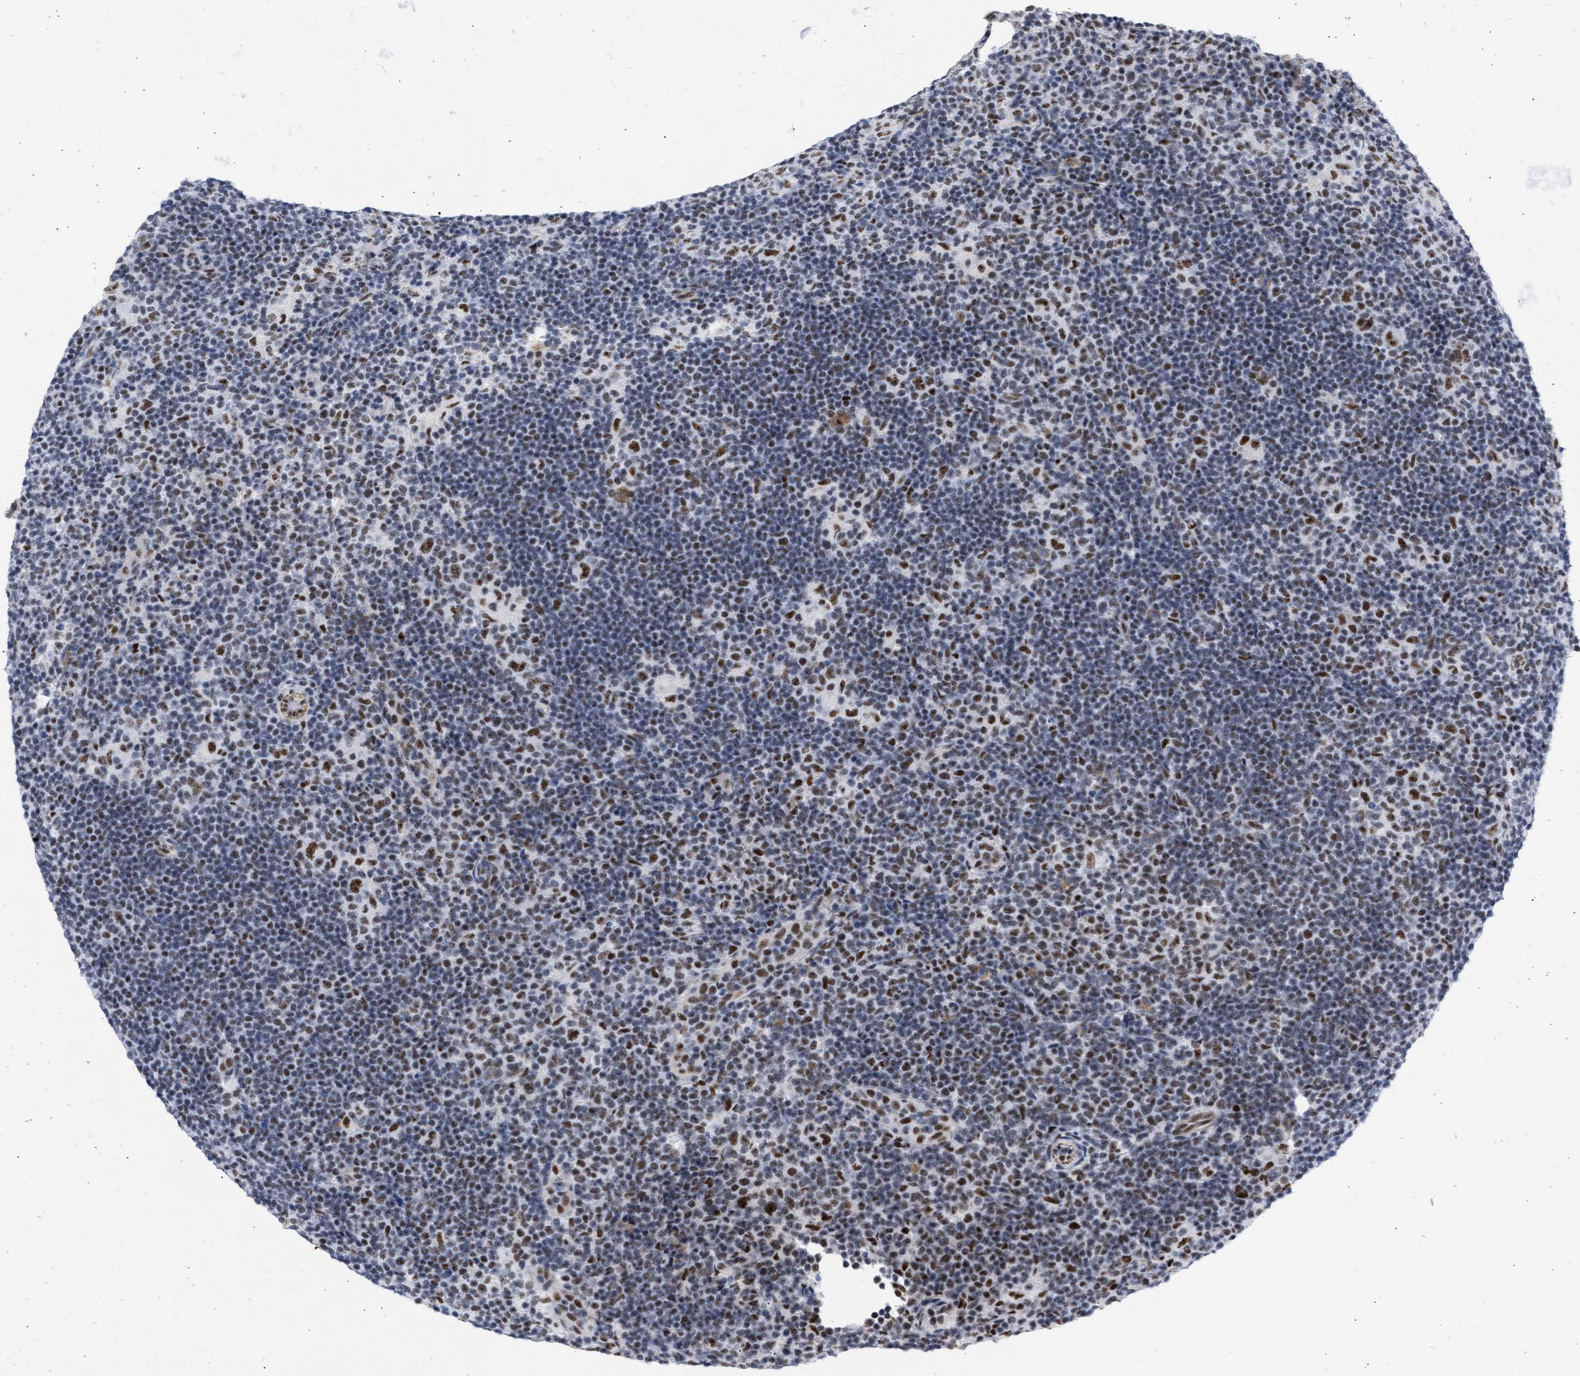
{"staining": {"intensity": "strong", "quantity": ">75%", "location": "nuclear"}, "tissue": "lymphoma", "cell_type": "Tumor cells", "image_type": "cancer", "snomed": [{"axis": "morphology", "description": "Hodgkin's disease, NOS"}, {"axis": "topography", "description": "Lymph node"}], "caption": "Brown immunohistochemical staining in human lymphoma reveals strong nuclear expression in approximately >75% of tumor cells. (IHC, brightfield microscopy, high magnification).", "gene": "DDX41", "patient": {"sex": "female", "age": 57}}